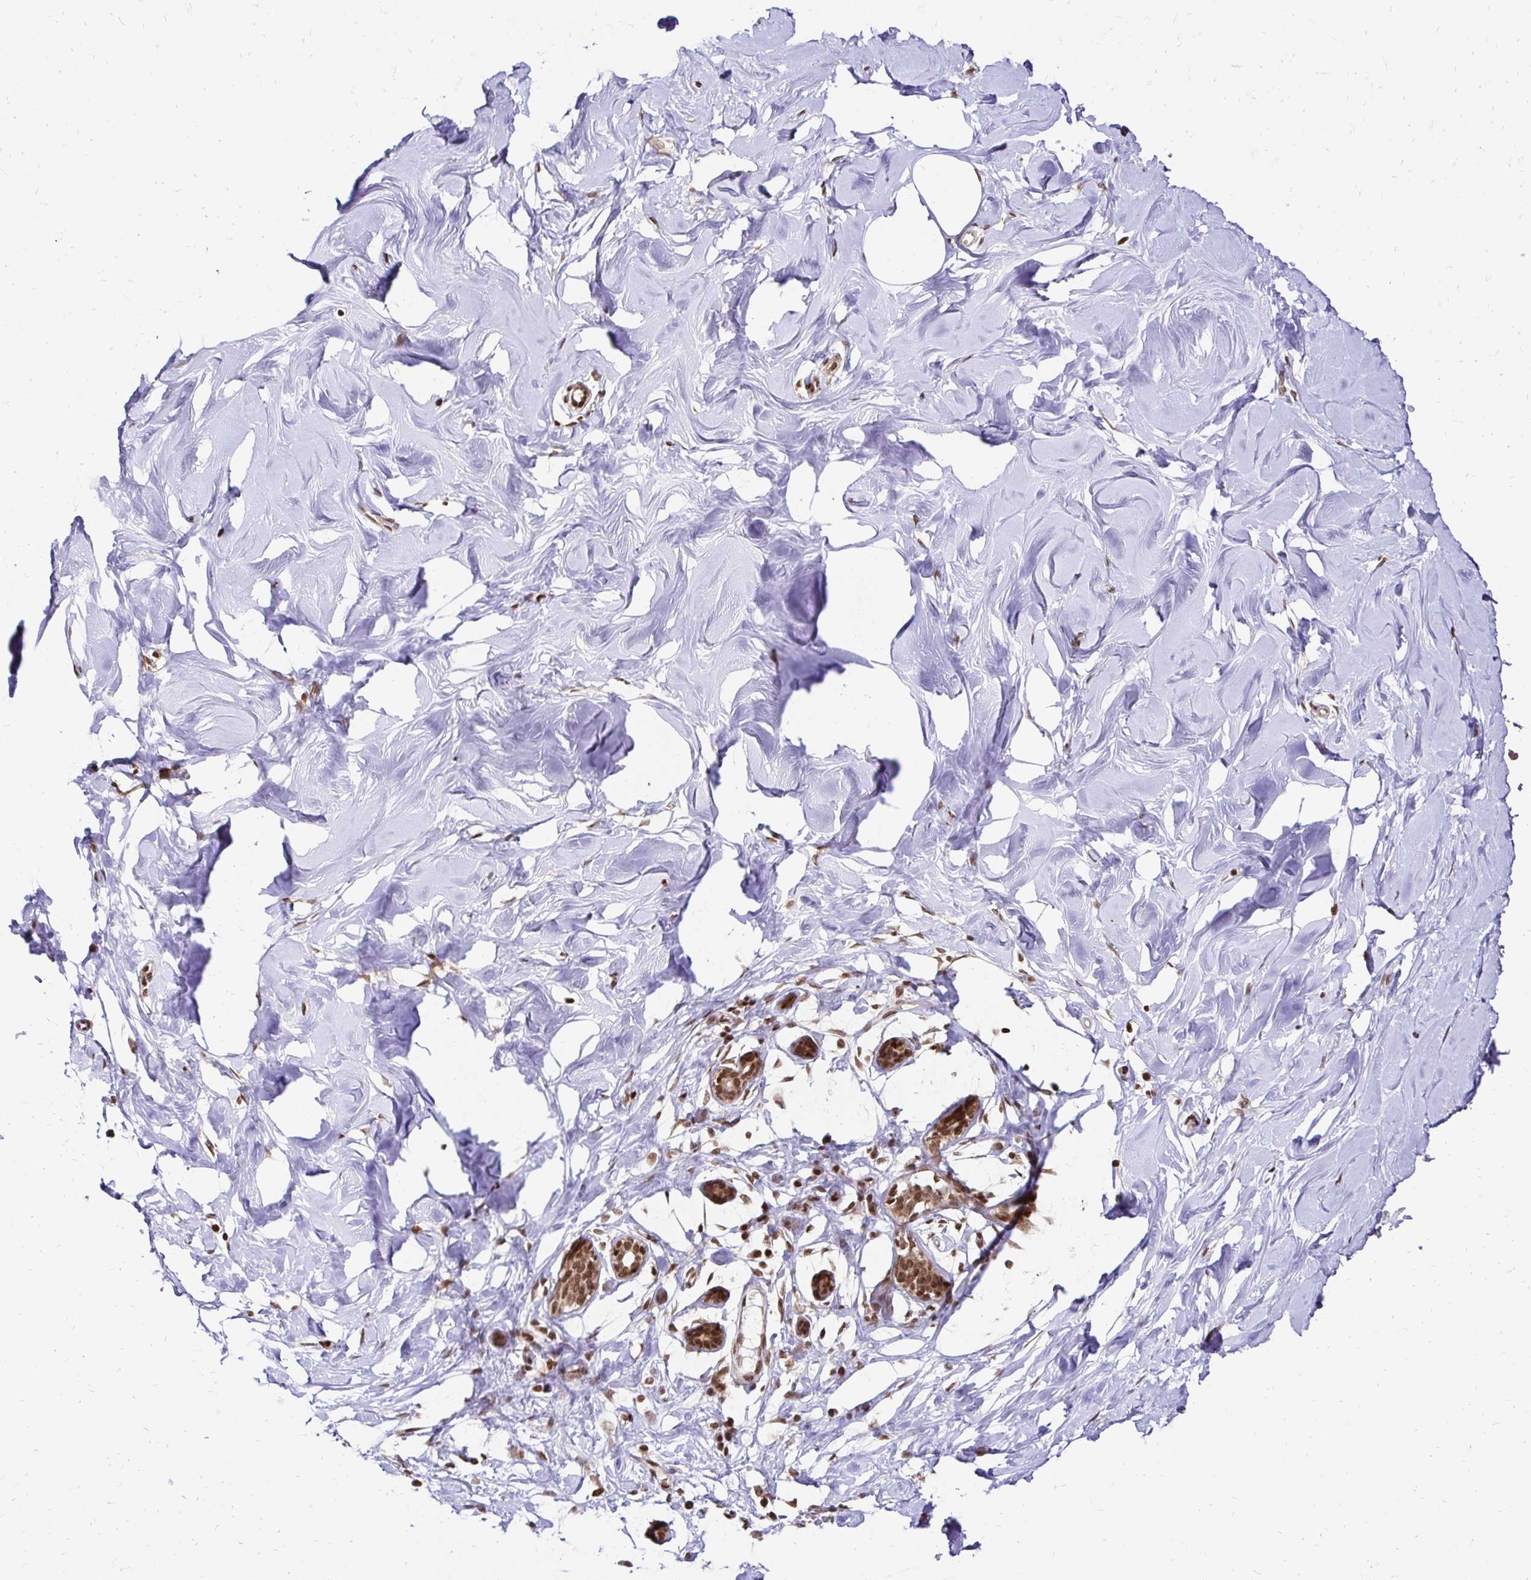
{"staining": {"intensity": "moderate", "quantity": ">75%", "location": "nuclear"}, "tissue": "breast", "cell_type": "Adipocytes", "image_type": "normal", "snomed": [{"axis": "morphology", "description": "Normal tissue, NOS"}, {"axis": "topography", "description": "Breast"}], "caption": "Approximately >75% of adipocytes in normal human breast reveal moderate nuclear protein expression as visualized by brown immunohistochemical staining.", "gene": "GLYR1", "patient": {"sex": "female", "age": 27}}